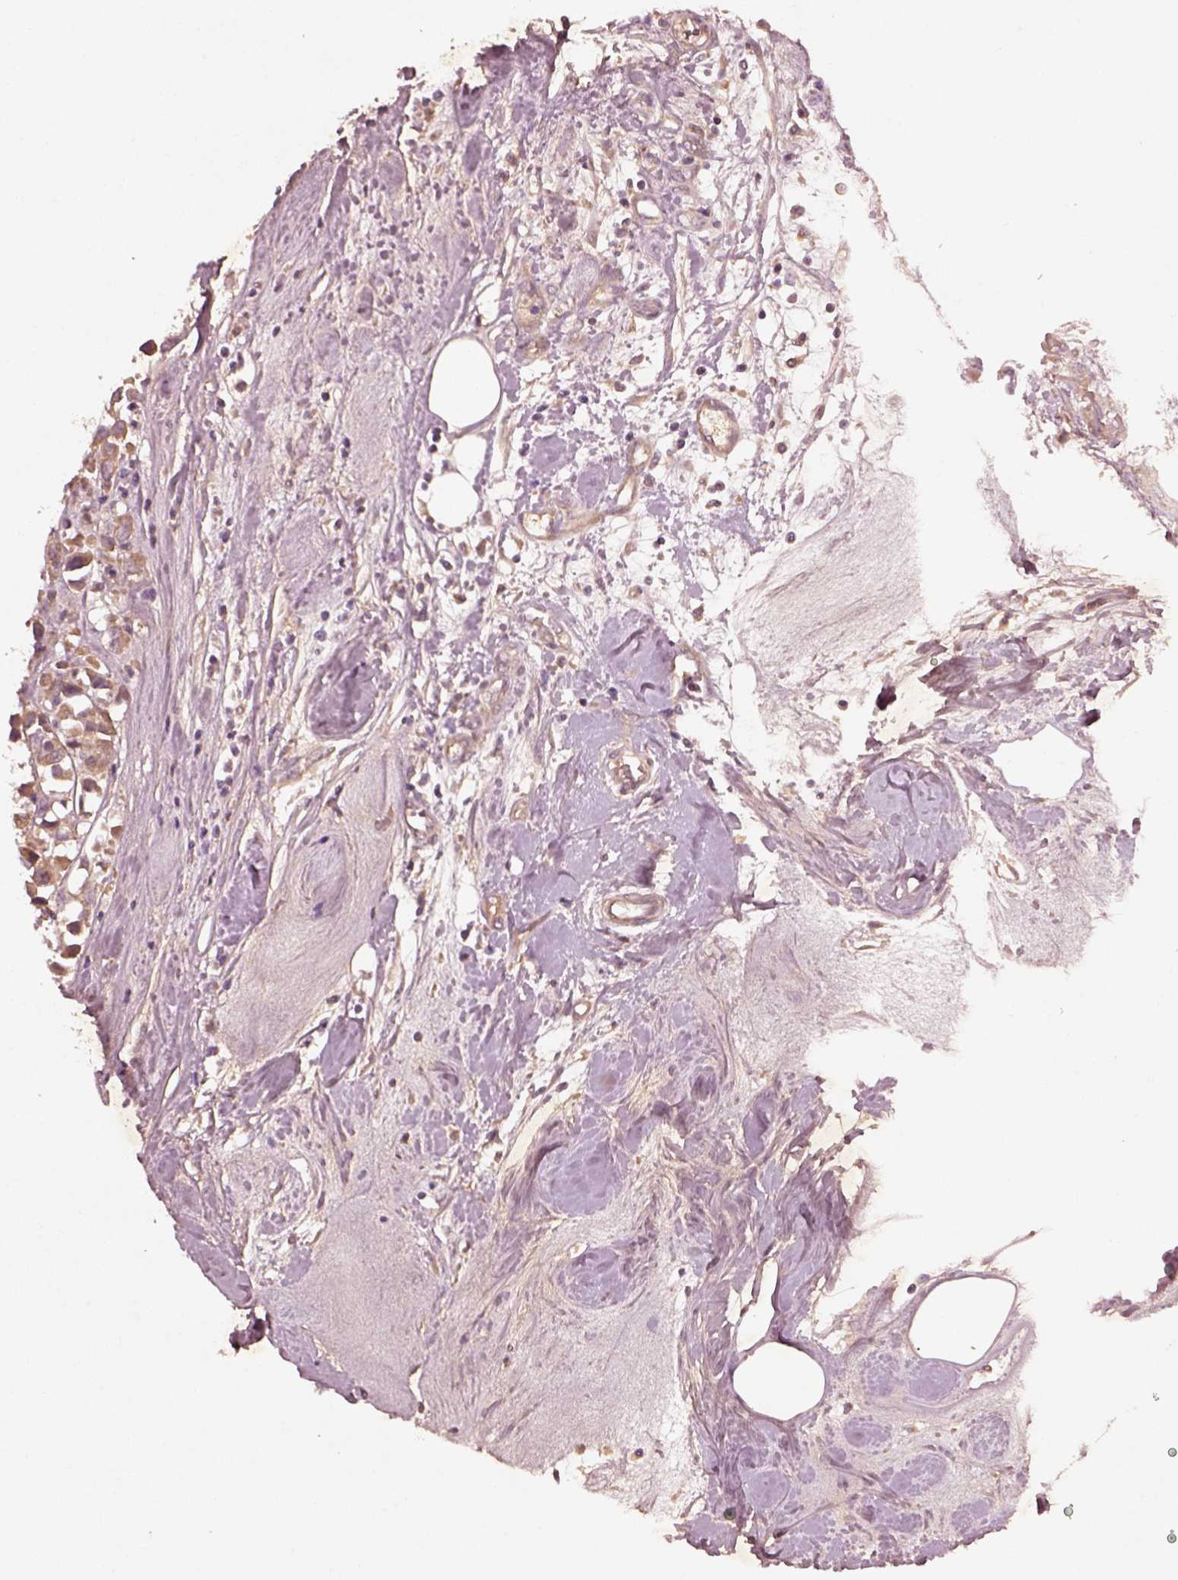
{"staining": {"intensity": "moderate", "quantity": ">75%", "location": "cytoplasmic/membranous"}, "tissue": "breast cancer", "cell_type": "Tumor cells", "image_type": "cancer", "snomed": [{"axis": "morphology", "description": "Duct carcinoma"}, {"axis": "topography", "description": "Breast"}], "caption": "An image showing moderate cytoplasmic/membranous expression in about >75% of tumor cells in breast cancer (invasive ductal carcinoma), as visualized by brown immunohistochemical staining.", "gene": "FAM234A", "patient": {"sex": "female", "age": 61}}